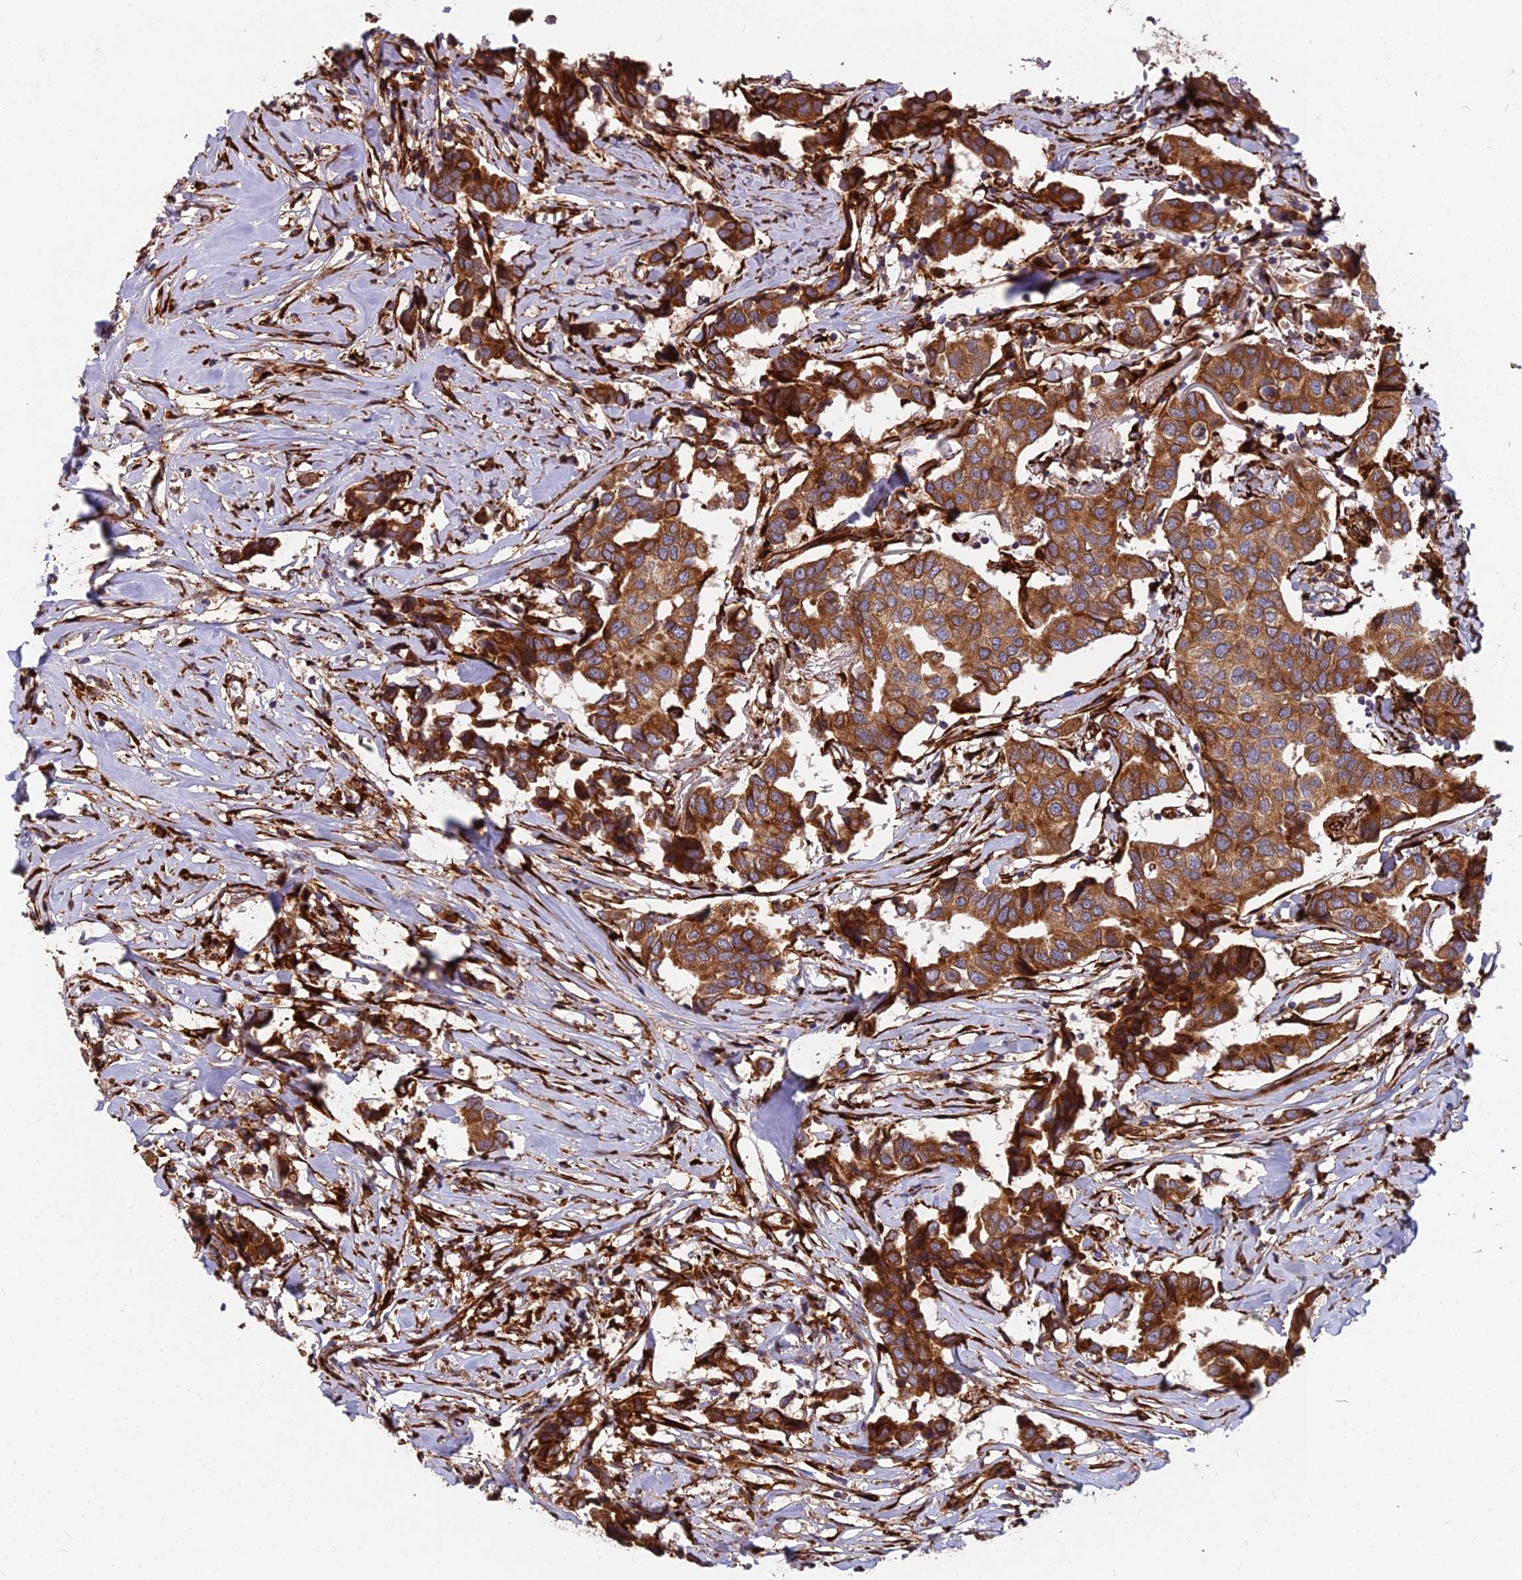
{"staining": {"intensity": "strong", "quantity": ">75%", "location": "cytoplasmic/membranous"}, "tissue": "breast cancer", "cell_type": "Tumor cells", "image_type": "cancer", "snomed": [{"axis": "morphology", "description": "Duct carcinoma"}, {"axis": "topography", "description": "Breast"}], "caption": "Immunohistochemistry (IHC) of invasive ductal carcinoma (breast) demonstrates high levels of strong cytoplasmic/membranous staining in approximately >75% of tumor cells.", "gene": "NDUFAF7", "patient": {"sex": "female", "age": 80}}